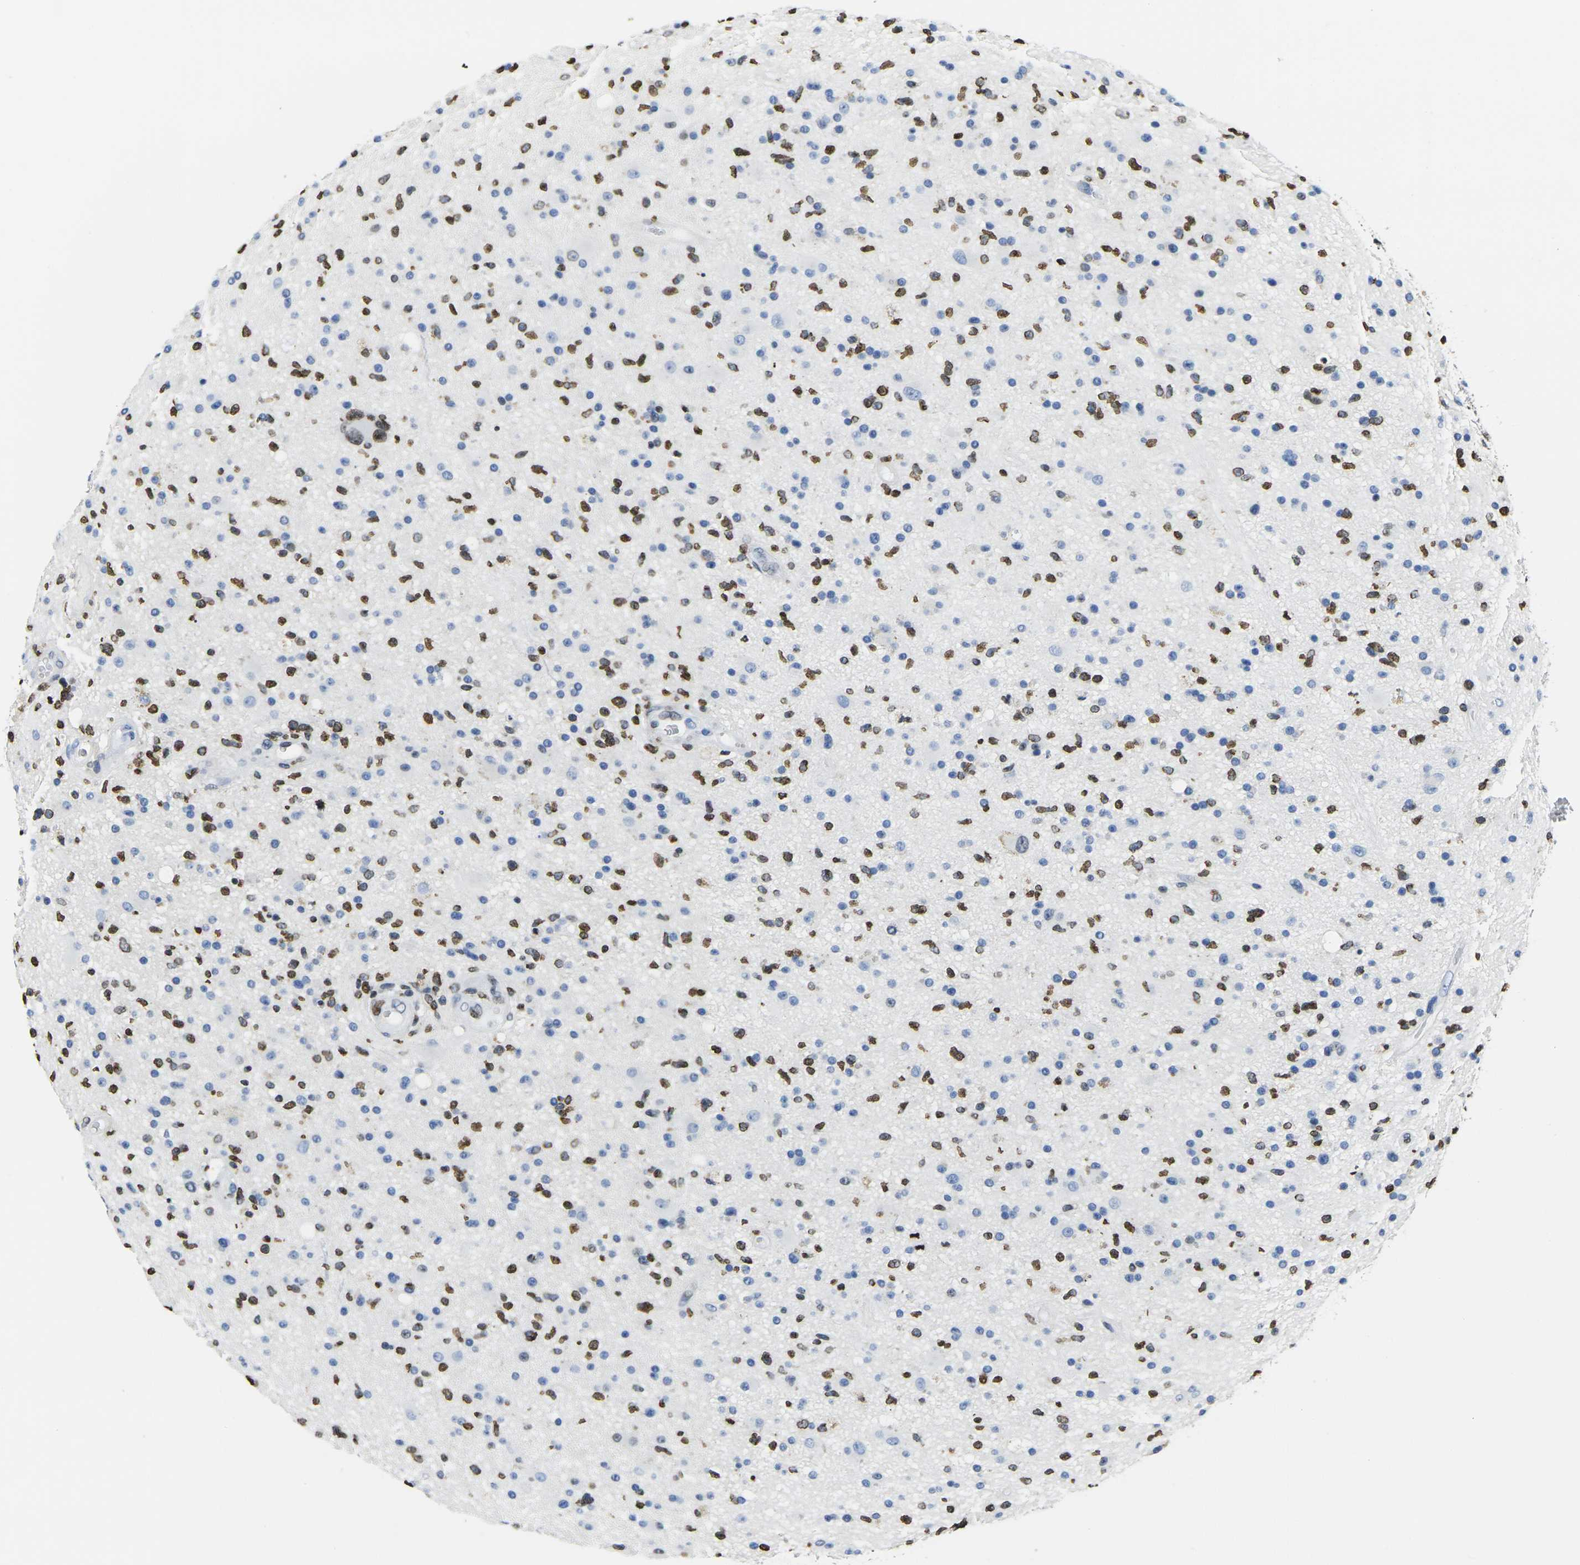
{"staining": {"intensity": "strong", "quantity": "25%-75%", "location": "nuclear"}, "tissue": "glioma", "cell_type": "Tumor cells", "image_type": "cancer", "snomed": [{"axis": "morphology", "description": "Glioma, malignant, High grade"}, {"axis": "topography", "description": "Brain"}], "caption": "Immunohistochemistry (IHC) (DAB) staining of glioma displays strong nuclear protein staining in approximately 25%-75% of tumor cells. (DAB IHC, brown staining for protein, blue staining for nuclei).", "gene": "DRAXIN", "patient": {"sex": "male", "age": 33}}